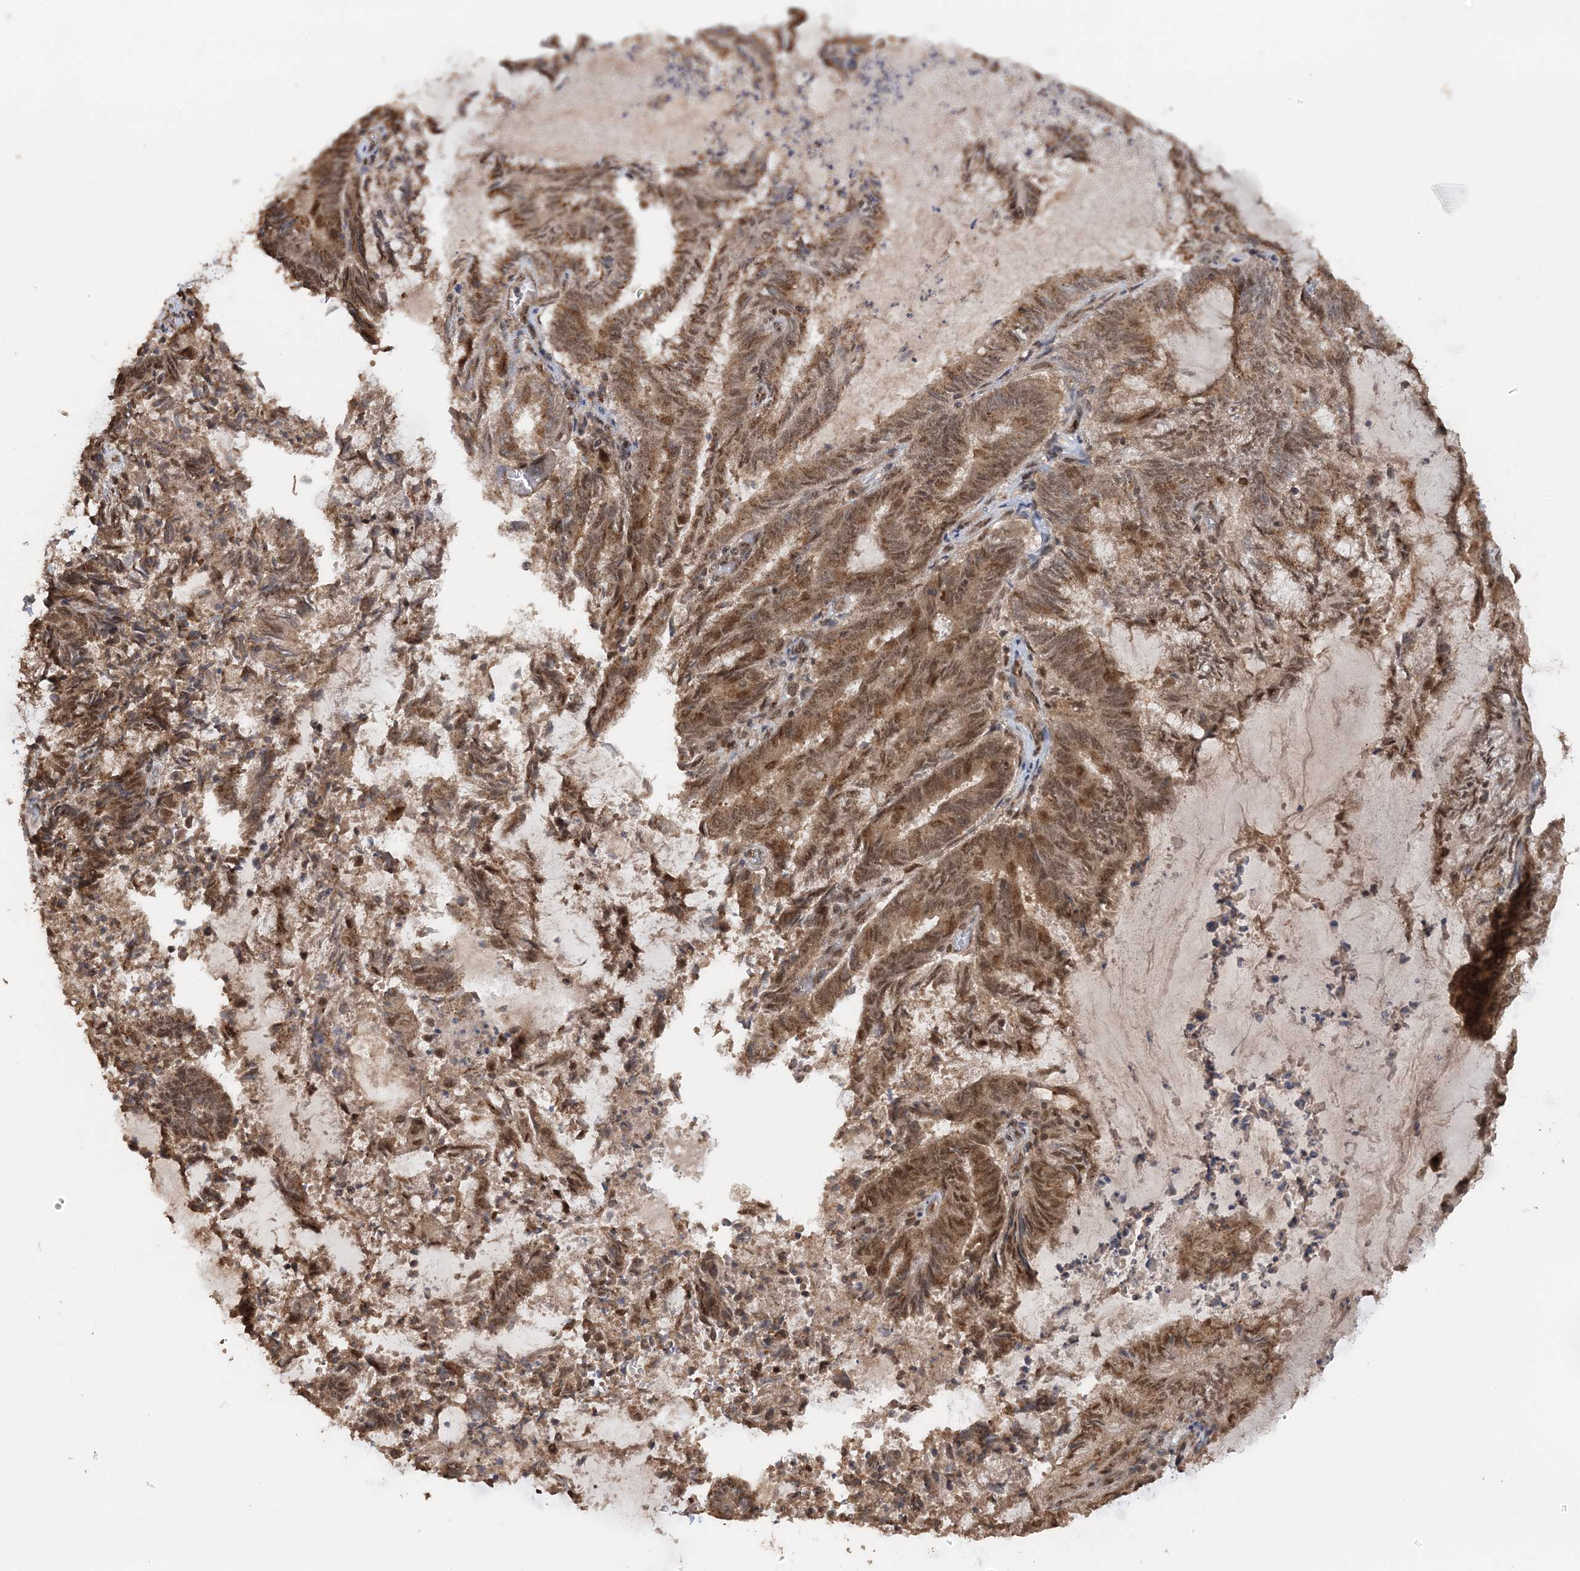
{"staining": {"intensity": "moderate", "quantity": ">75%", "location": "nuclear"}, "tissue": "endometrial cancer", "cell_type": "Tumor cells", "image_type": "cancer", "snomed": [{"axis": "morphology", "description": "Adenocarcinoma, NOS"}, {"axis": "topography", "description": "Endometrium"}], "caption": "Immunohistochemical staining of endometrial cancer (adenocarcinoma) reveals moderate nuclear protein positivity in about >75% of tumor cells.", "gene": "TSHZ2", "patient": {"sex": "female", "age": 80}}